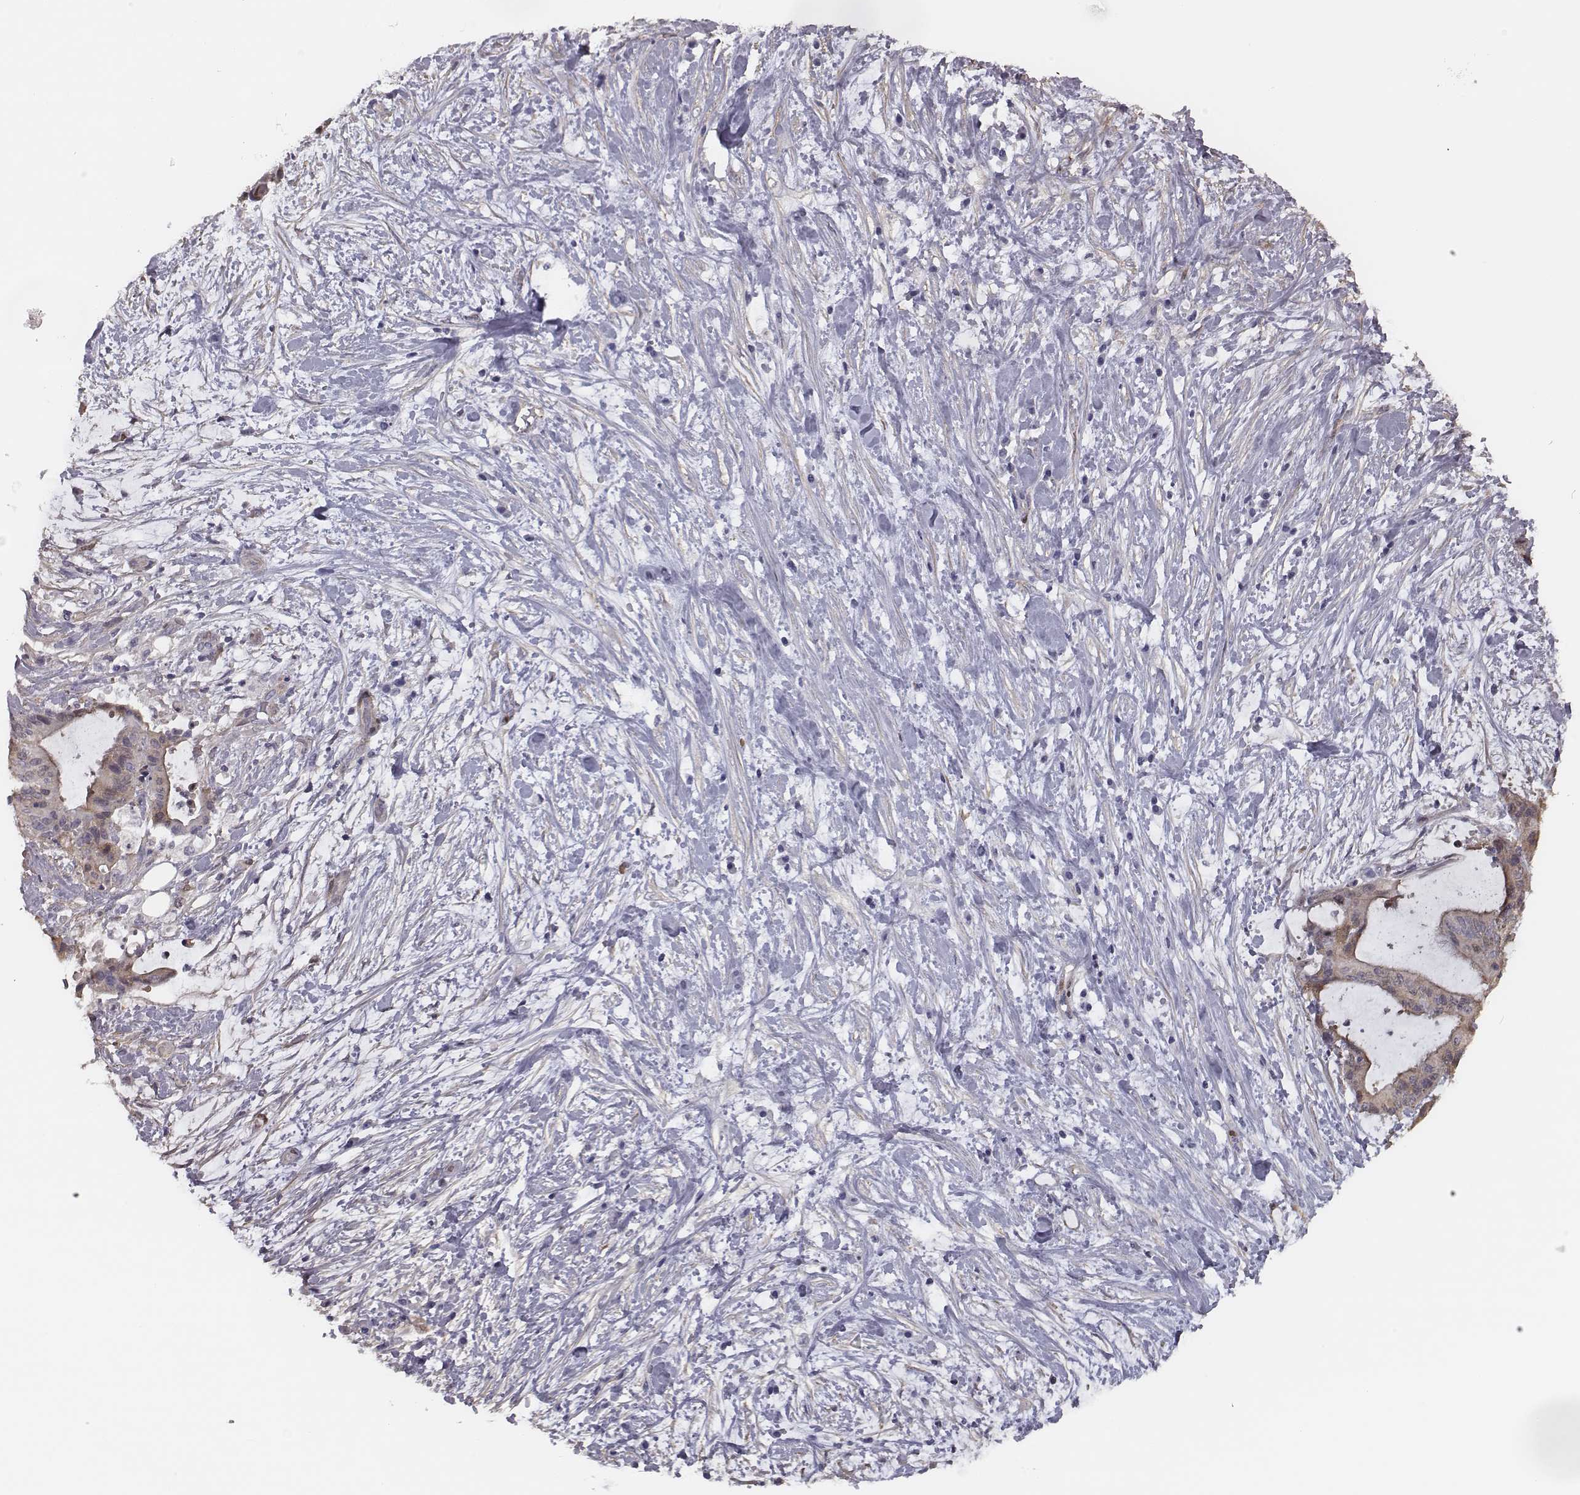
{"staining": {"intensity": "weak", "quantity": ">75%", "location": "cytoplasmic/membranous"}, "tissue": "liver cancer", "cell_type": "Tumor cells", "image_type": "cancer", "snomed": [{"axis": "morphology", "description": "Cholangiocarcinoma"}, {"axis": "topography", "description": "Liver"}], "caption": "DAB (3,3'-diaminobenzidine) immunohistochemical staining of human cholangiocarcinoma (liver) displays weak cytoplasmic/membranous protein positivity in about >75% of tumor cells.", "gene": "ISYNA1", "patient": {"sex": "female", "age": 73}}